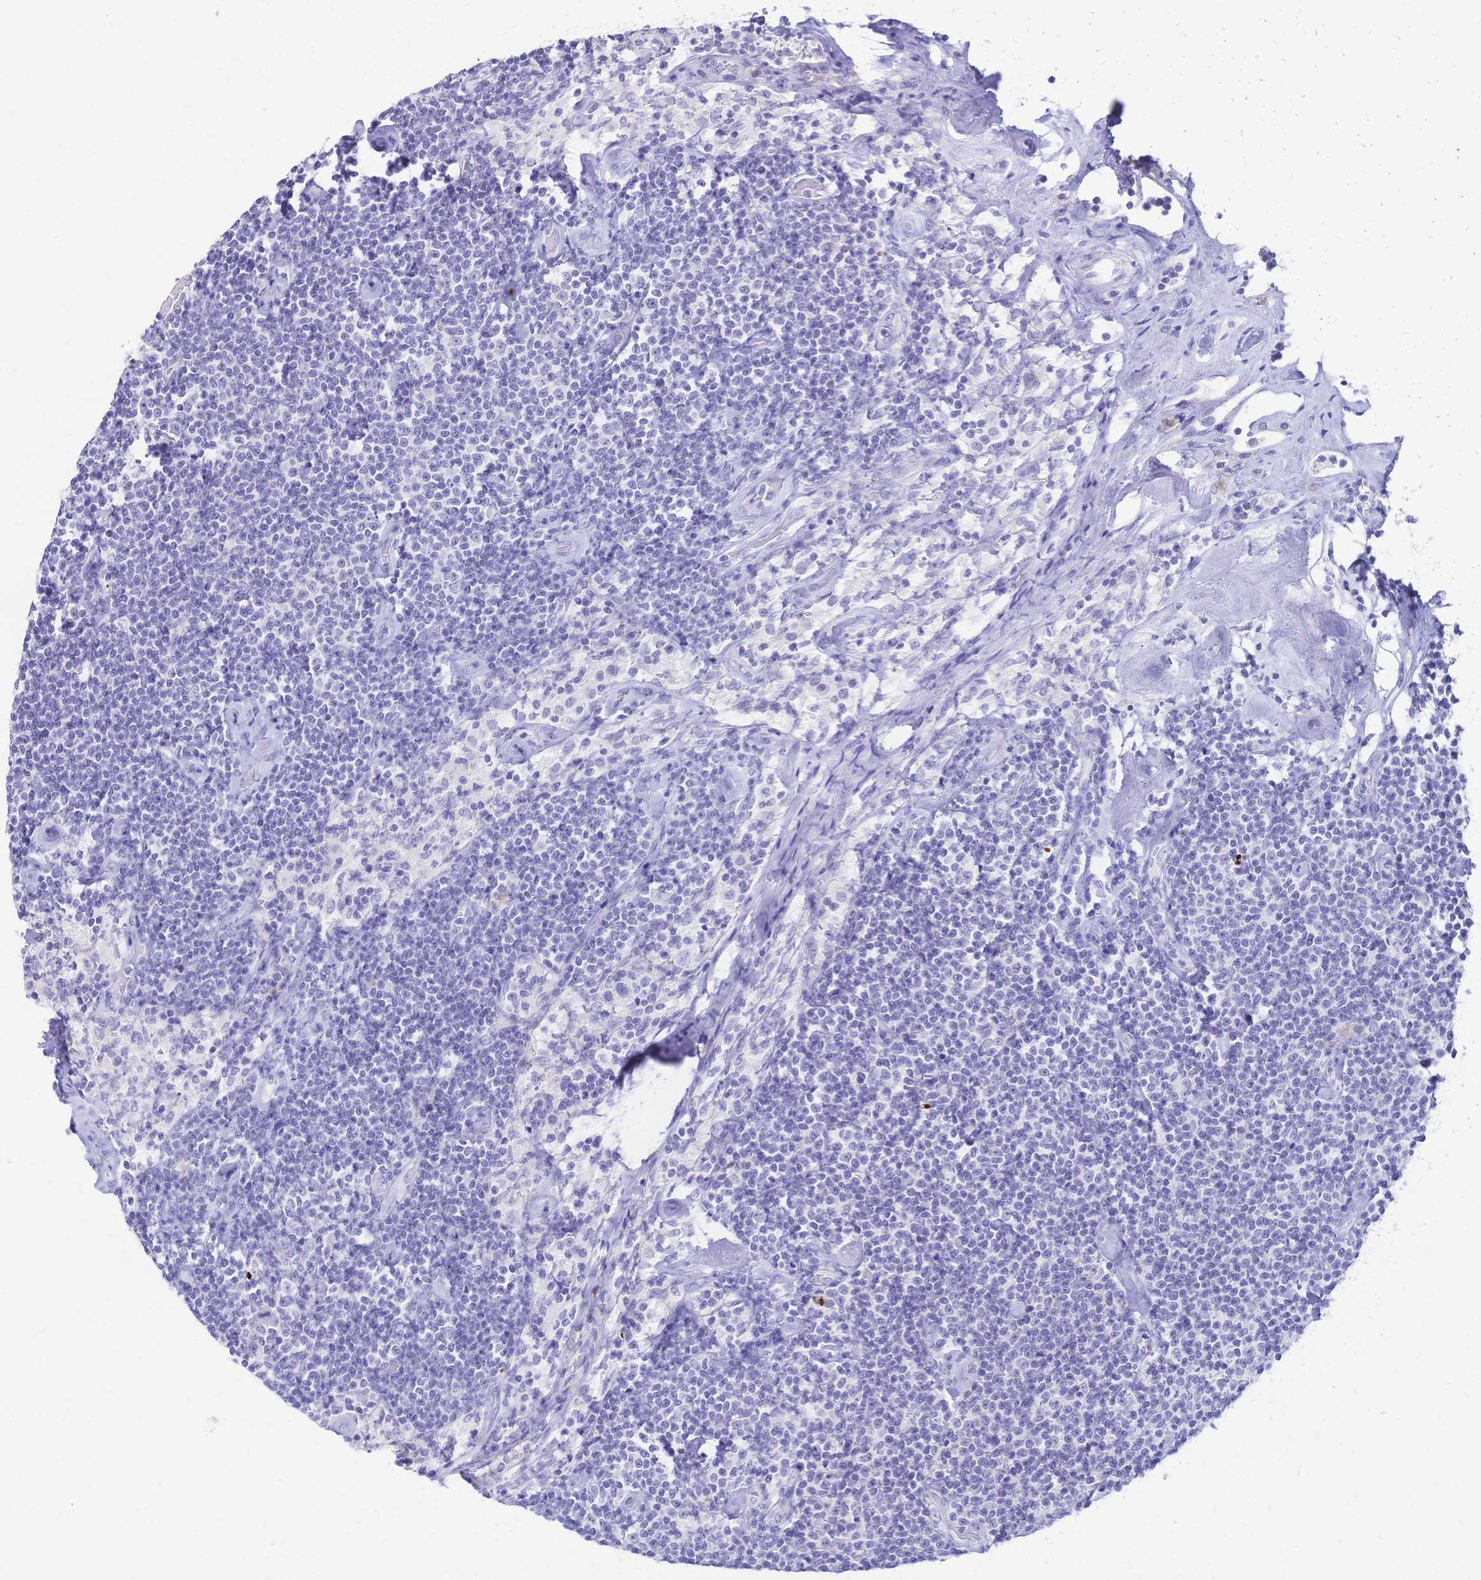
{"staining": {"intensity": "negative", "quantity": "none", "location": "none"}, "tissue": "lymphoma", "cell_type": "Tumor cells", "image_type": "cancer", "snomed": [{"axis": "morphology", "description": "Malignant lymphoma, non-Hodgkin's type, Low grade"}, {"axis": "topography", "description": "Lymph node"}], "caption": "Immunohistochemical staining of lymphoma shows no significant expression in tumor cells.", "gene": "GRB7", "patient": {"sex": "male", "age": 81}}